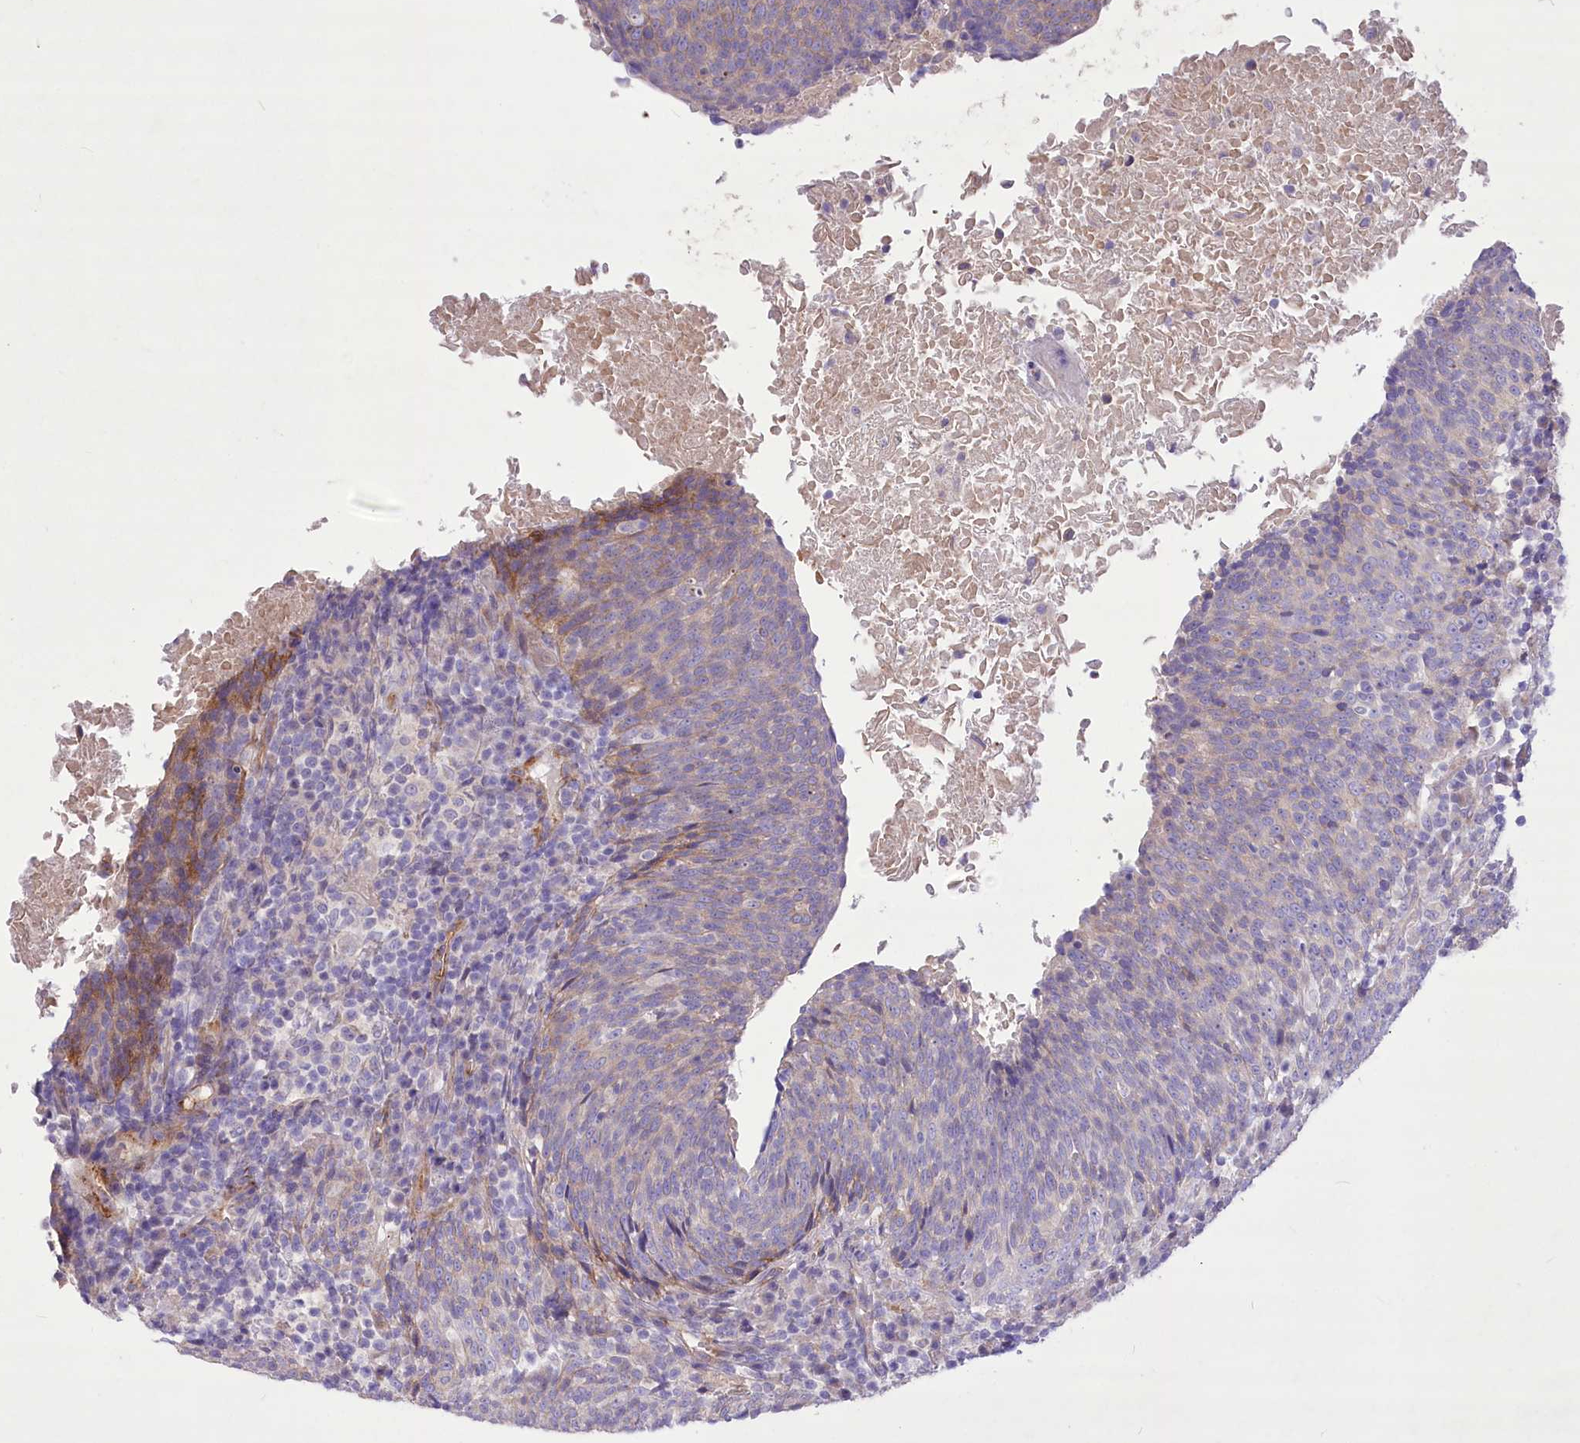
{"staining": {"intensity": "weak", "quantity": "<25%", "location": "cytoplasmic/membranous"}, "tissue": "head and neck cancer", "cell_type": "Tumor cells", "image_type": "cancer", "snomed": [{"axis": "morphology", "description": "Squamous cell carcinoma, NOS"}, {"axis": "morphology", "description": "Squamous cell carcinoma, metastatic, NOS"}, {"axis": "topography", "description": "Lymph node"}, {"axis": "topography", "description": "Head-Neck"}], "caption": "The micrograph displays no significant positivity in tumor cells of head and neck cancer (metastatic squamous cell carcinoma).", "gene": "ANGPTL3", "patient": {"sex": "male", "age": 62}}